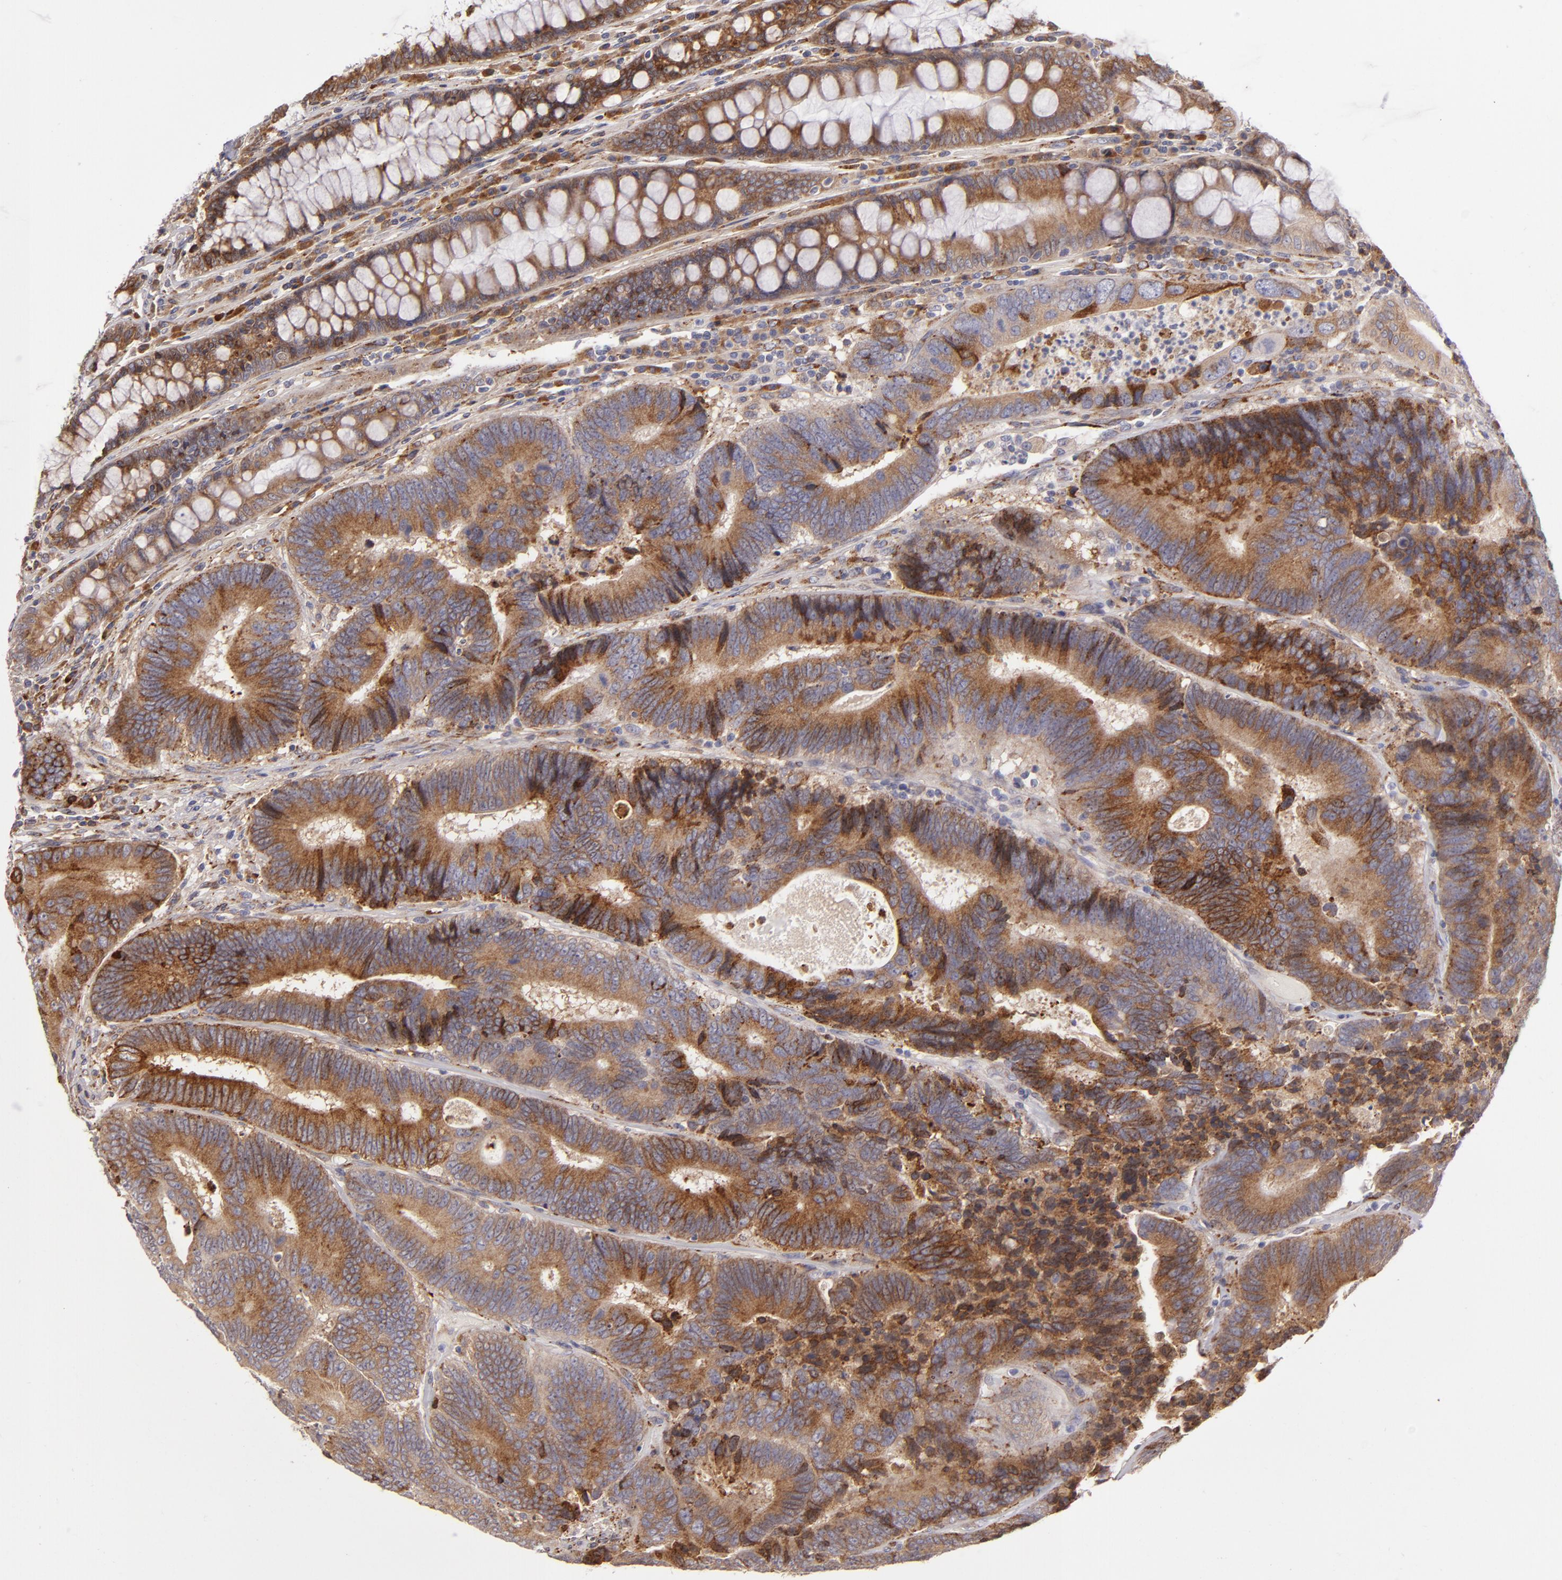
{"staining": {"intensity": "strong", "quantity": ">75%", "location": "cytoplasmic/membranous"}, "tissue": "colorectal cancer", "cell_type": "Tumor cells", "image_type": "cancer", "snomed": [{"axis": "morphology", "description": "Normal tissue, NOS"}, {"axis": "morphology", "description": "Adenocarcinoma, NOS"}, {"axis": "topography", "description": "Colon"}], "caption": "A brown stain labels strong cytoplasmic/membranous expression of a protein in human colorectal cancer tumor cells.", "gene": "CFB", "patient": {"sex": "female", "age": 78}}